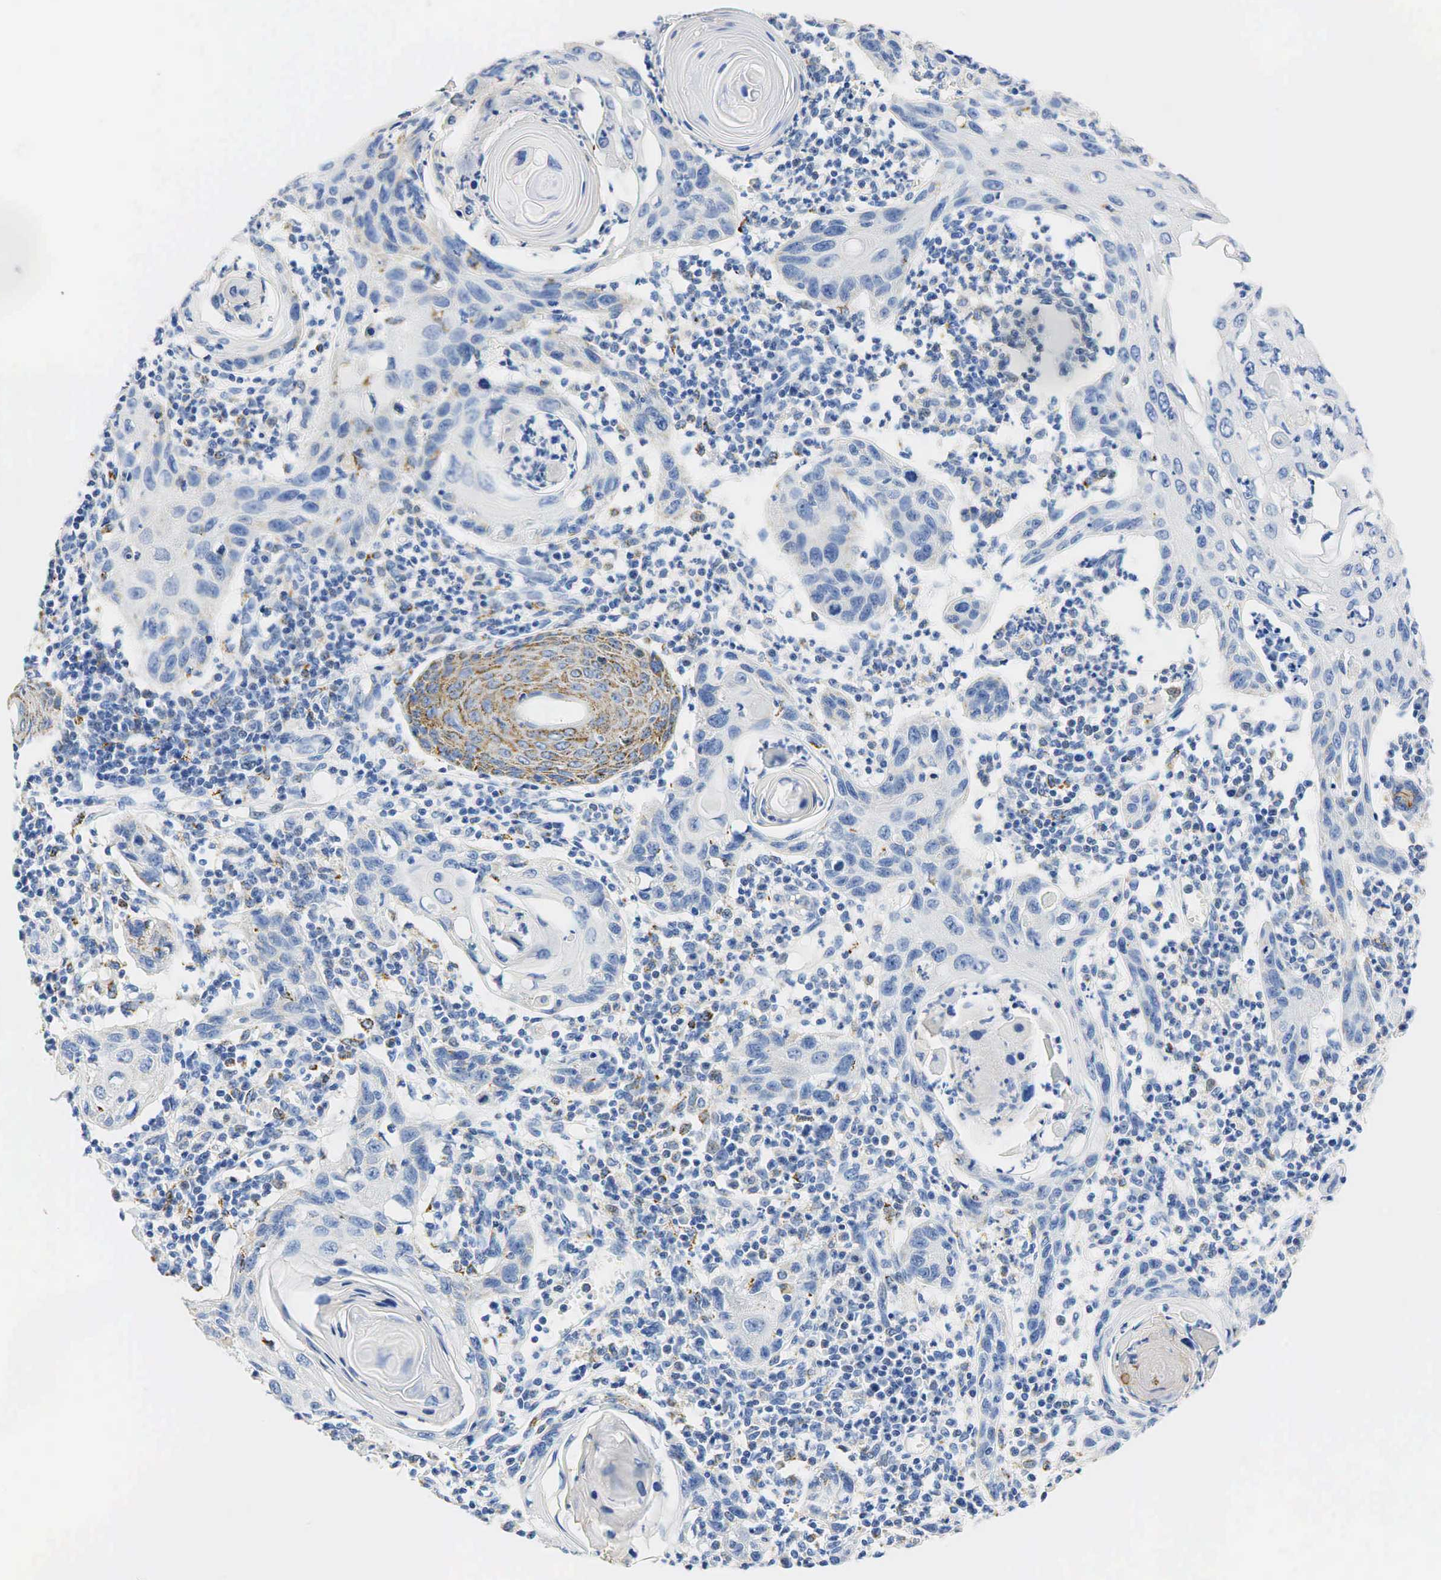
{"staining": {"intensity": "negative", "quantity": "none", "location": "none"}, "tissue": "skin cancer", "cell_type": "Tumor cells", "image_type": "cancer", "snomed": [{"axis": "morphology", "description": "Squamous cell carcinoma, NOS"}, {"axis": "topography", "description": "Skin"}], "caption": "This is an immunohistochemistry image of human skin squamous cell carcinoma. There is no positivity in tumor cells.", "gene": "SYP", "patient": {"sex": "female", "age": 74}}